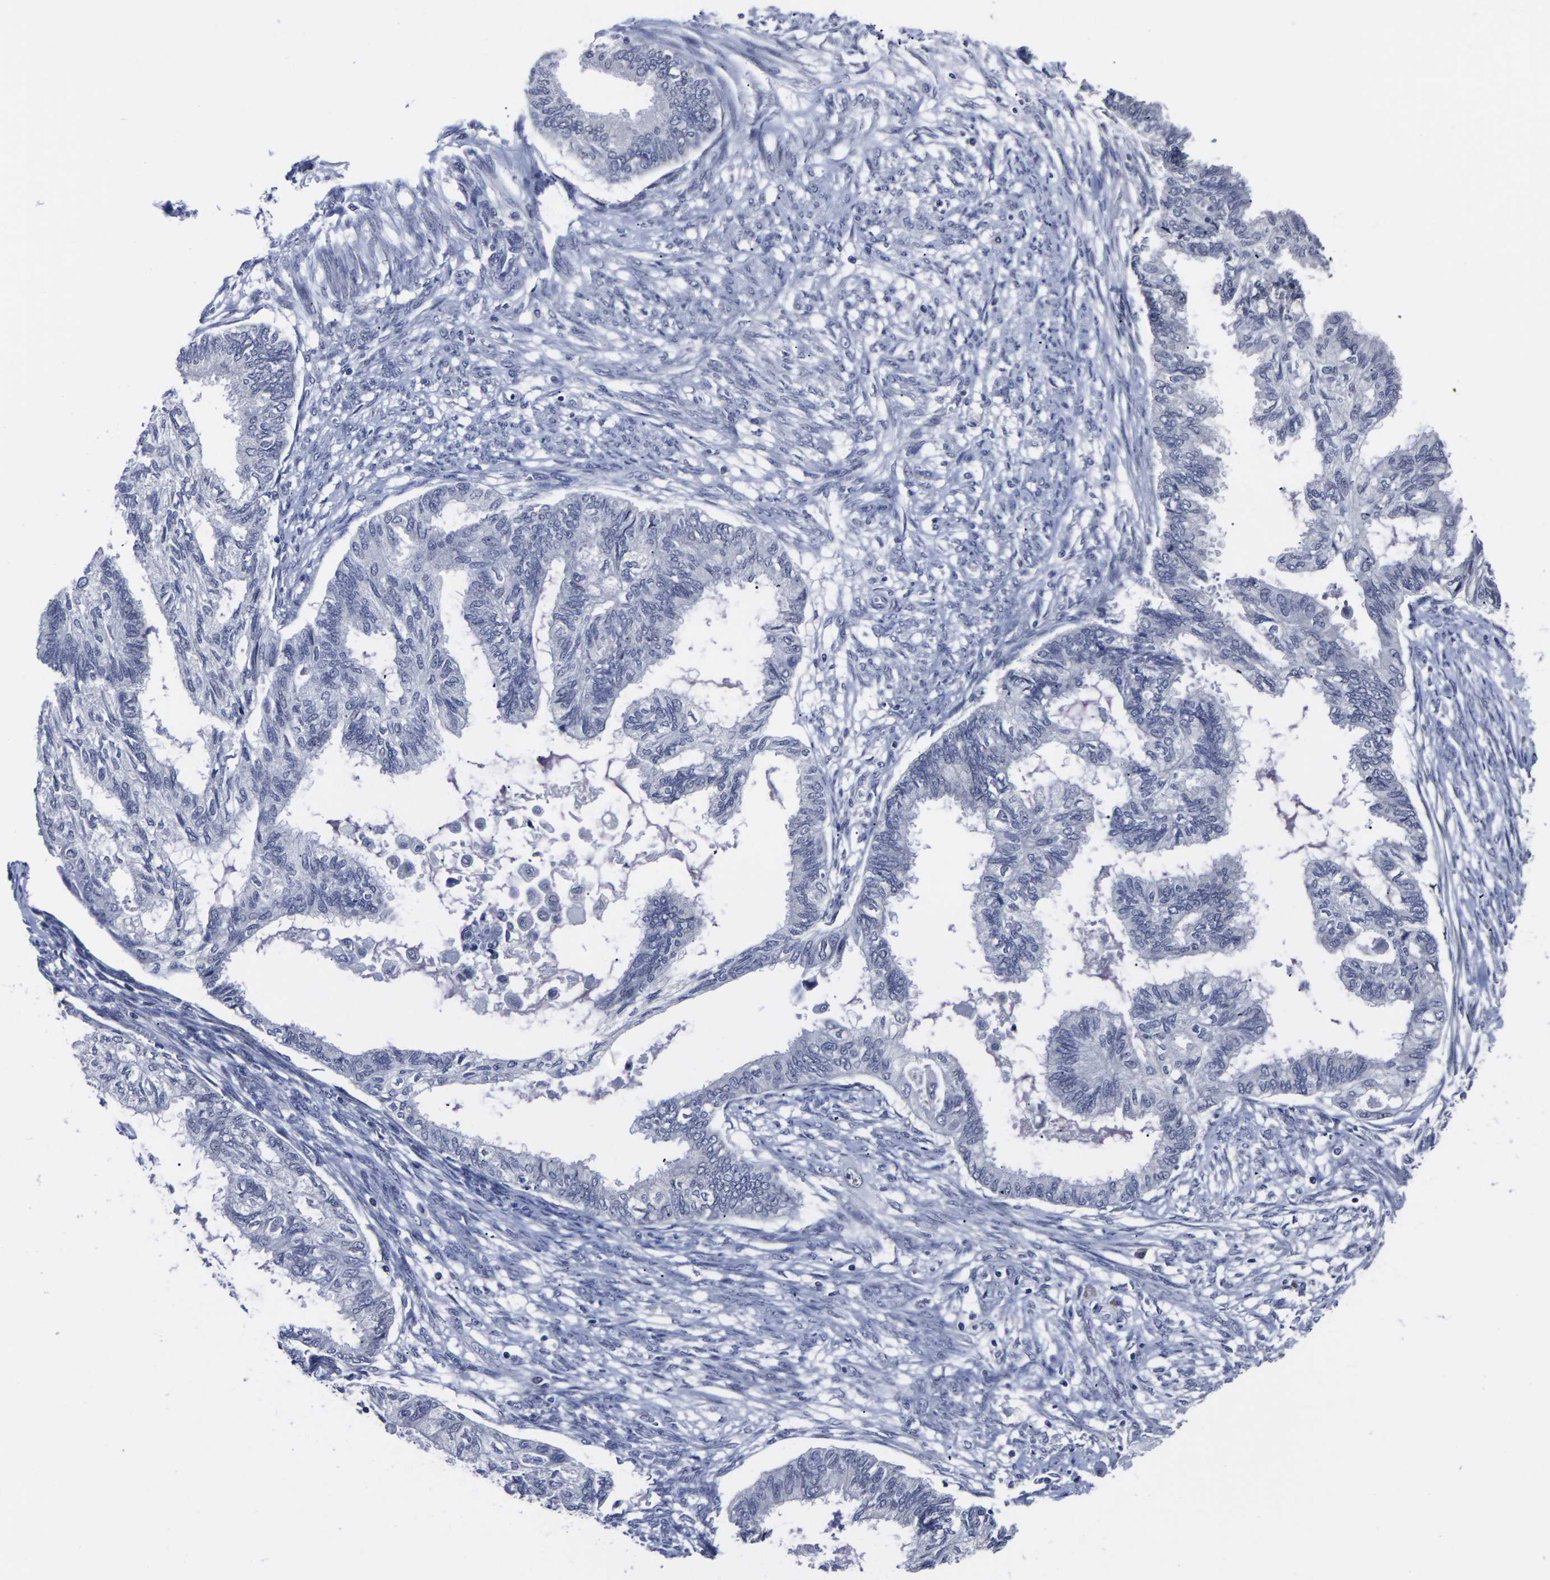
{"staining": {"intensity": "negative", "quantity": "none", "location": "none"}, "tissue": "cervical cancer", "cell_type": "Tumor cells", "image_type": "cancer", "snomed": [{"axis": "morphology", "description": "Normal tissue, NOS"}, {"axis": "morphology", "description": "Adenocarcinoma, NOS"}, {"axis": "topography", "description": "Cervix"}, {"axis": "topography", "description": "Endometrium"}], "caption": "Image shows no protein expression in tumor cells of cervical adenocarcinoma tissue.", "gene": "MSANTD4", "patient": {"sex": "female", "age": 86}}